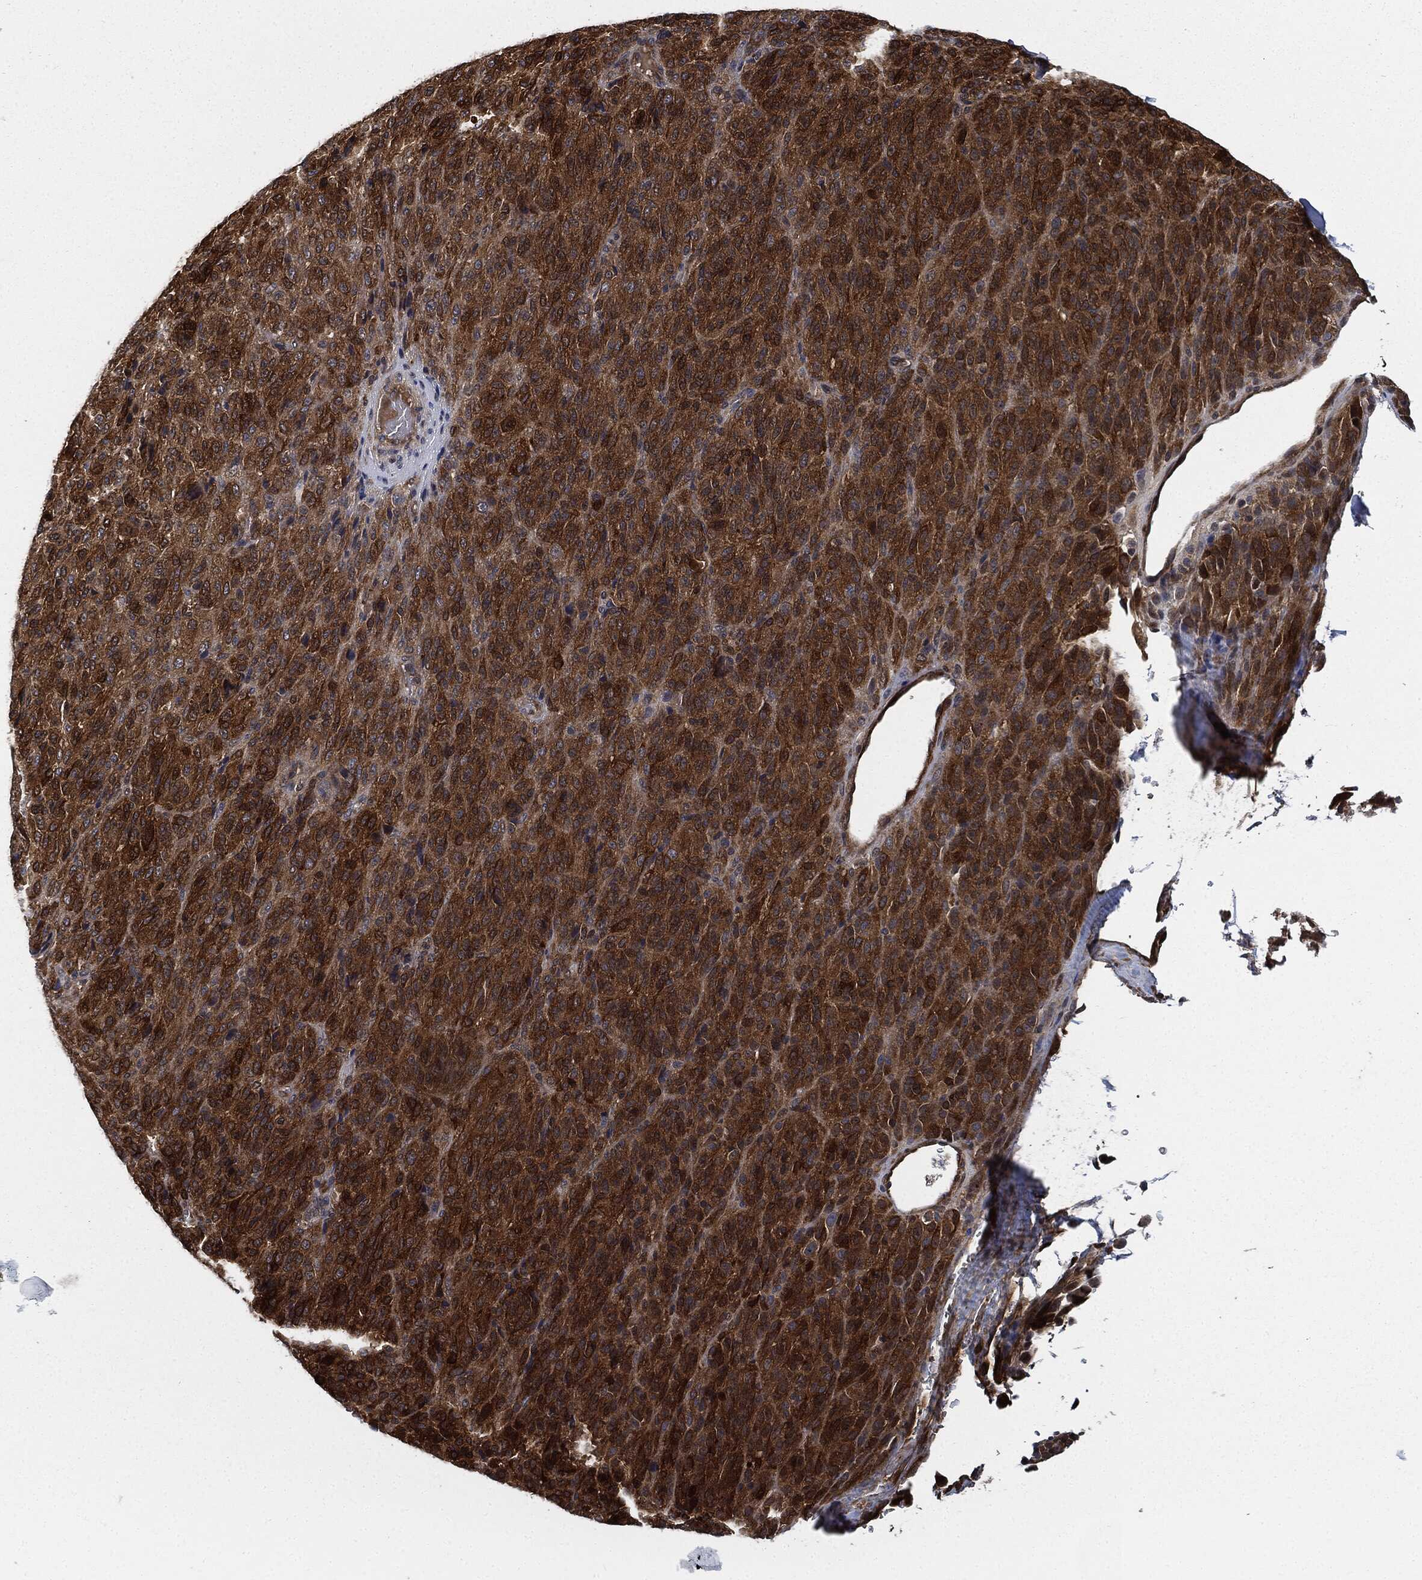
{"staining": {"intensity": "strong", "quantity": ">75%", "location": "cytoplasmic/membranous"}, "tissue": "melanoma", "cell_type": "Tumor cells", "image_type": "cancer", "snomed": [{"axis": "morphology", "description": "Malignant melanoma, Metastatic site"}, {"axis": "topography", "description": "Brain"}], "caption": "The histopathology image demonstrates staining of malignant melanoma (metastatic site), revealing strong cytoplasmic/membranous protein staining (brown color) within tumor cells.", "gene": "PRDX2", "patient": {"sex": "female", "age": 56}}